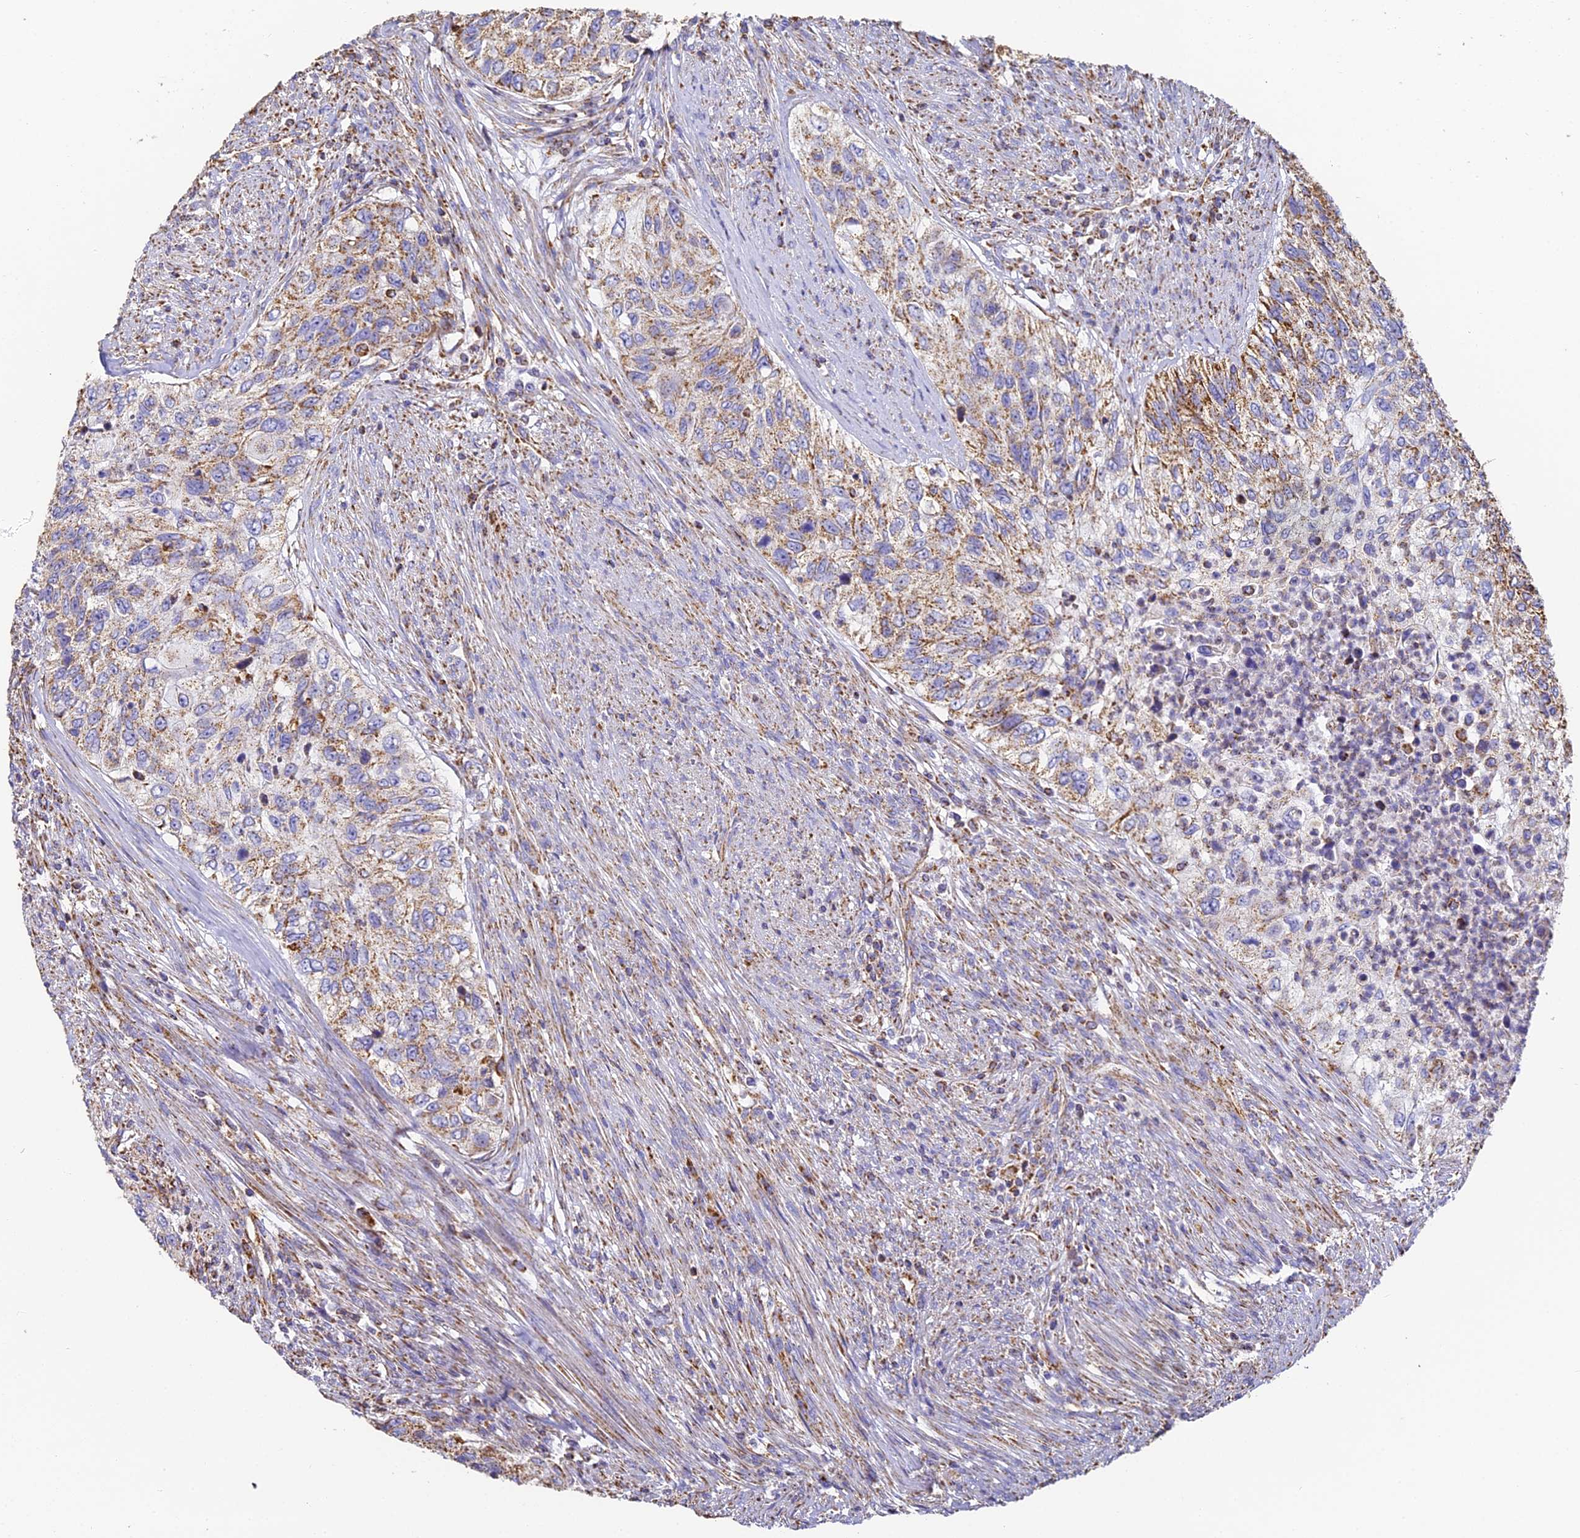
{"staining": {"intensity": "moderate", "quantity": "25%-75%", "location": "cytoplasmic/membranous"}, "tissue": "urothelial cancer", "cell_type": "Tumor cells", "image_type": "cancer", "snomed": [{"axis": "morphology", "description": "Urothelial carcinoma, High grade"}, {"axis": "topography", "description": "Urinary bladder"}], "caption": "Immunohistochemistry micrograph of neoplastic tissue: urothelial carcinoma (high-grade) stained using IHC displays medium levels of moderate protein expression localized specifically in the cytoplasmic/membranous of tumor cells, appearing as a cytoplasmic/membranous brown color.", "gene": "COX6C", "patient": {"sex": "female", "age": 60}}